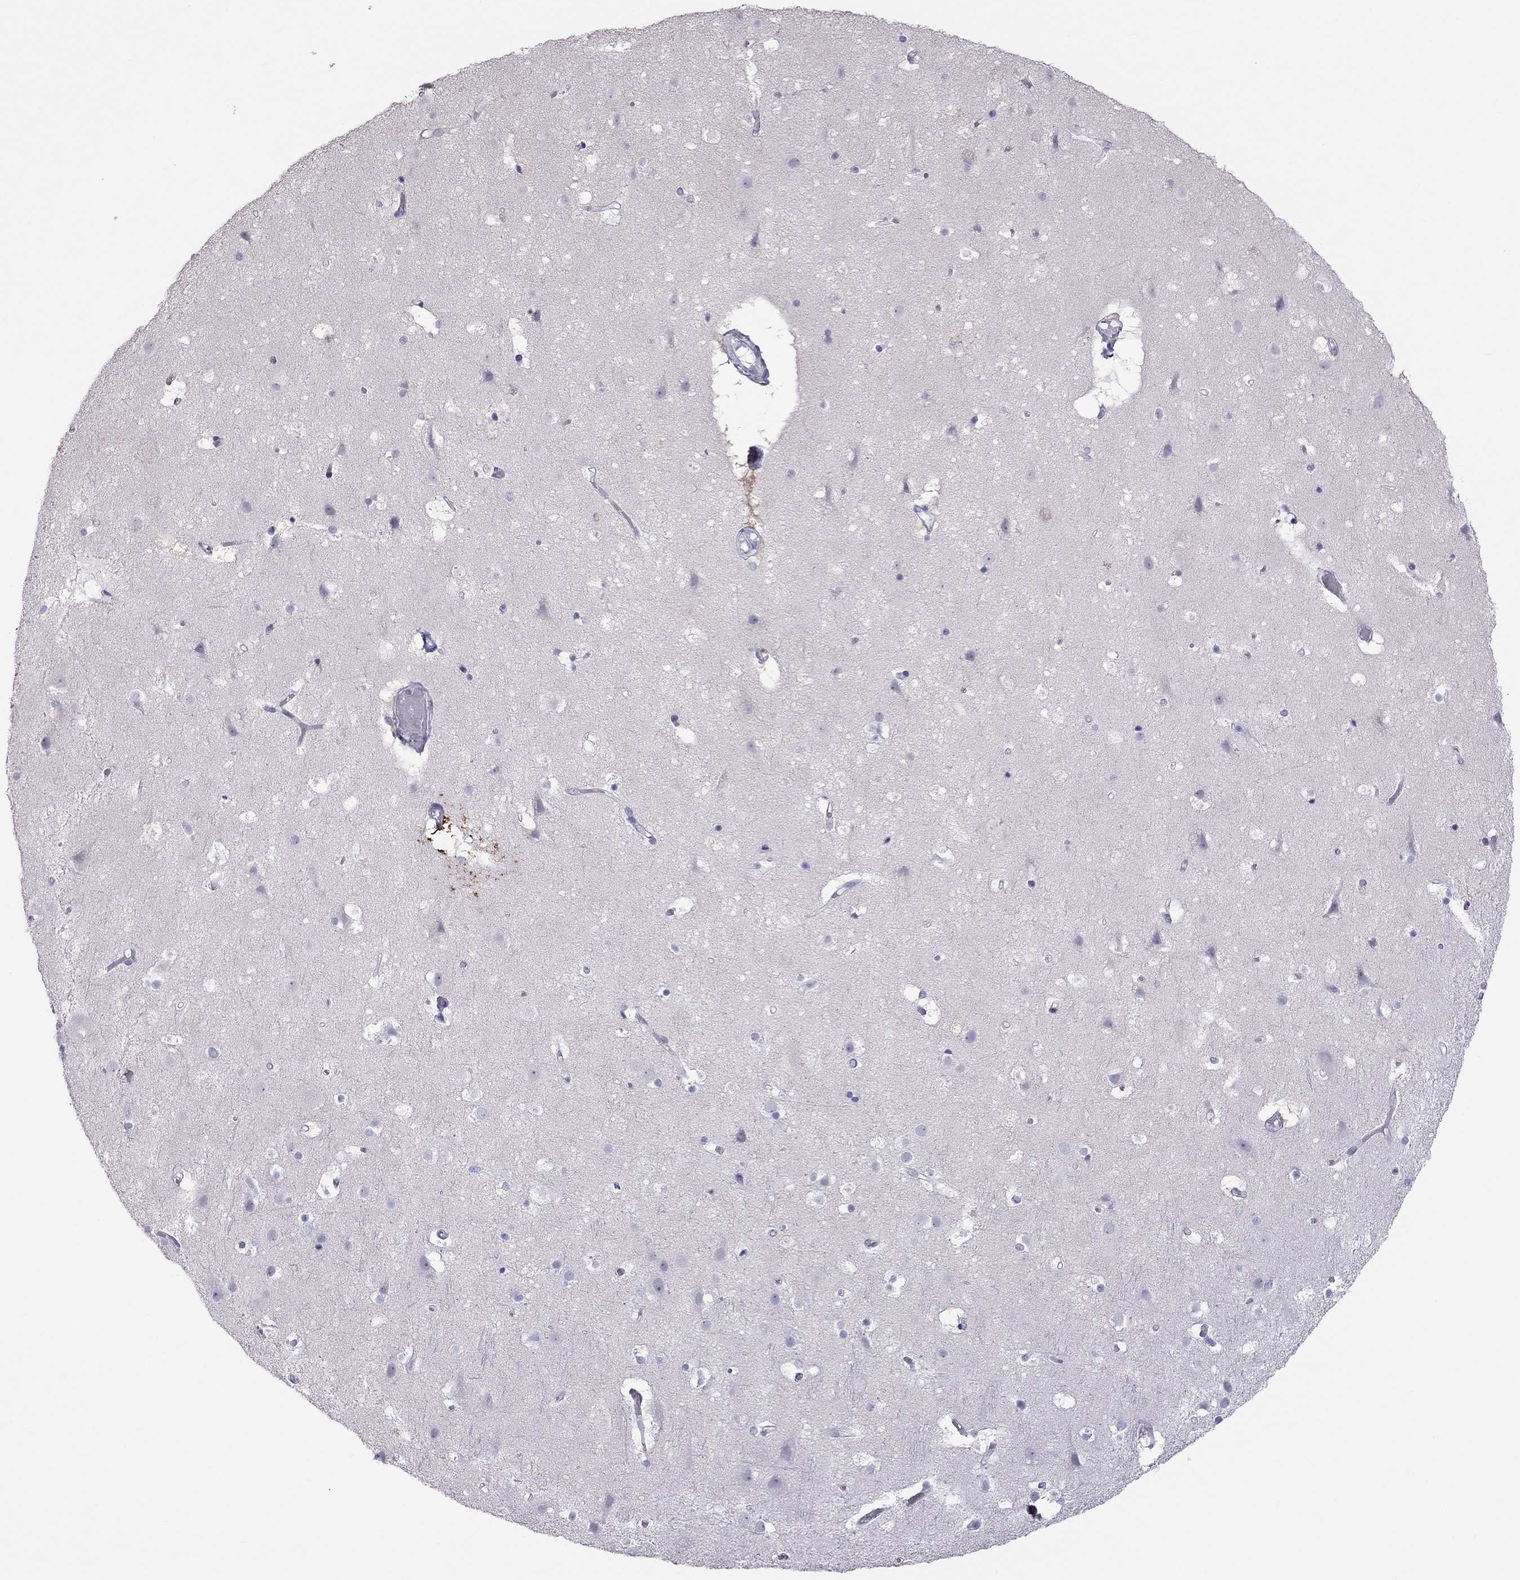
{"staining": {"intensity": "negative", "quantity": "none", "location": "none"}, "tissue": "cerebral cortex", "cell_type": "Endothelial cells", "image_type": "normal", "snomed": [{"axis": "morphology", "description": "Normal tissue, NOS"}, {"axis": "topography", "description": "Cerebral cortex"}], "caption": "High power microscopy histopathology image of an immunohistochemistry histopathology image of unremarkable cerebral cortex, revealing no significant staining in endothelial cells.", "gene": "TEX14", "patient": {"sex": "female", "age": 52}}